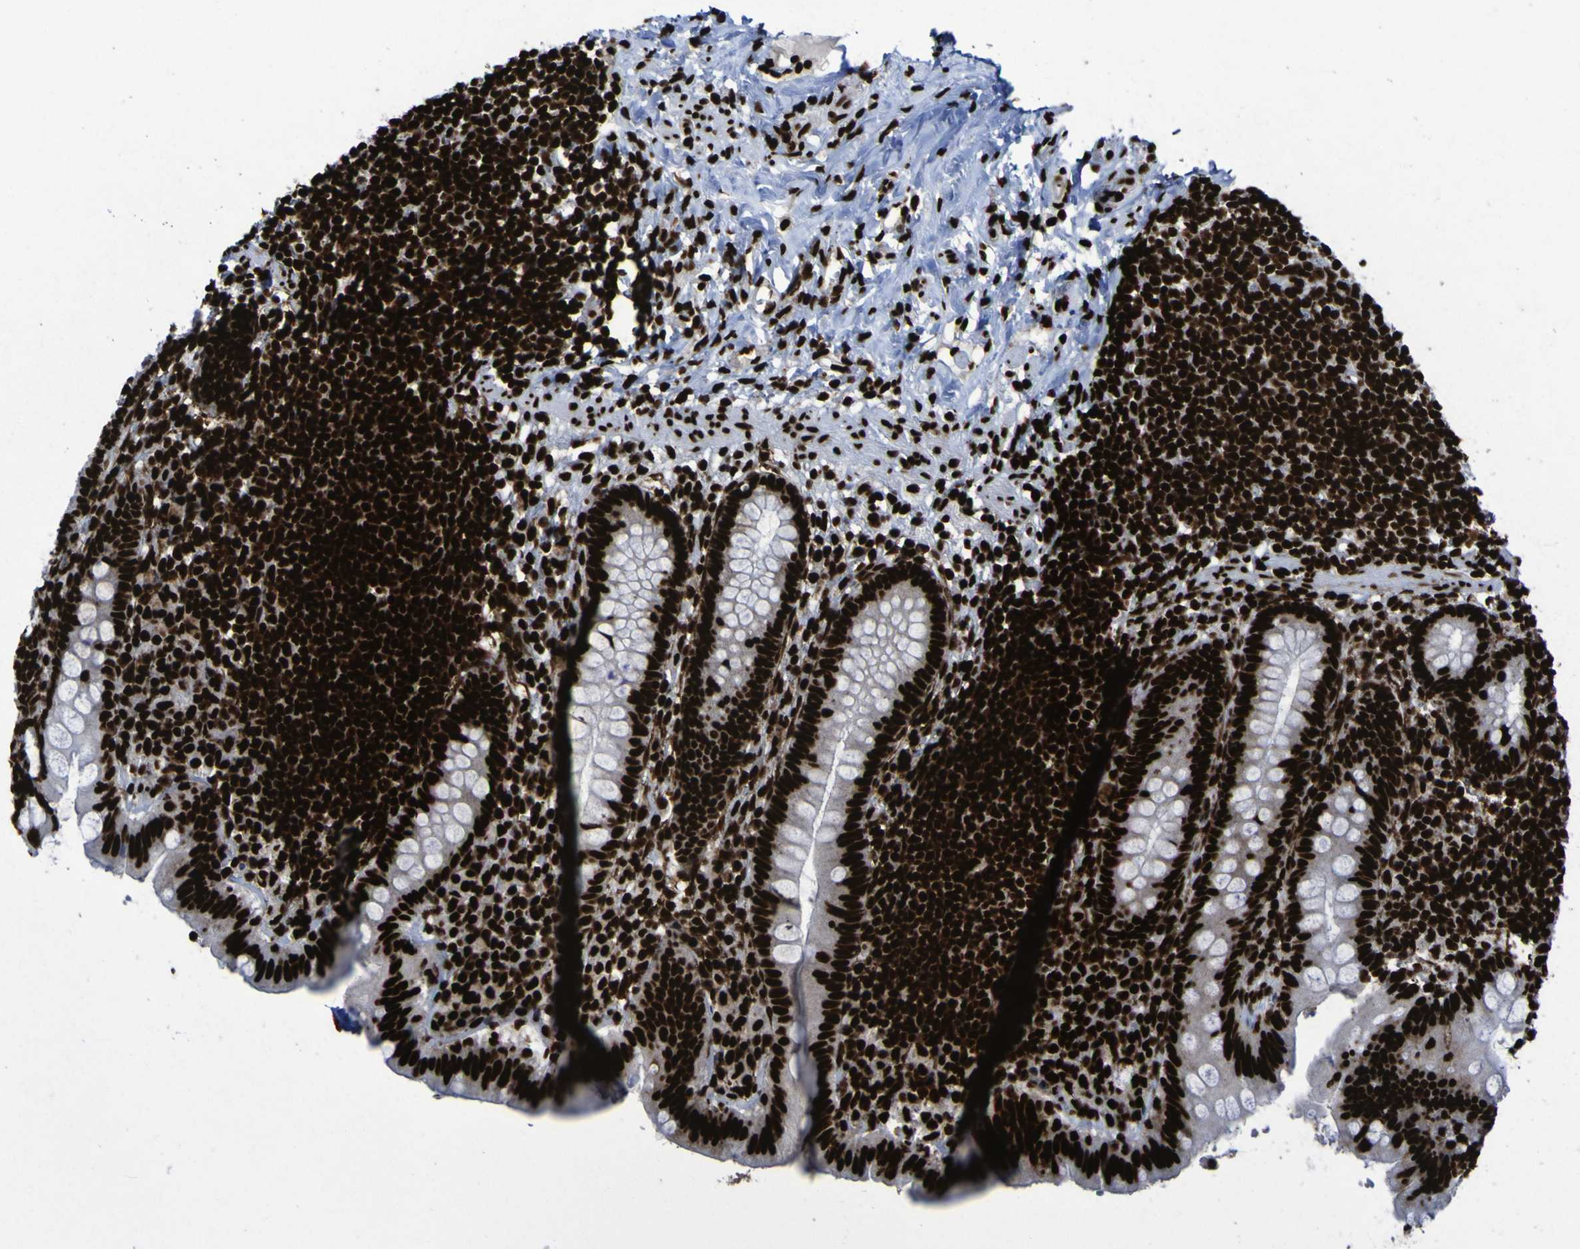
{"staining": {"intensity": "strong", "quantity": ">75%", "location": "nuclear"}, "tissue": "appendix", "cell_type": "Glandular cells", "image_type": "normal", "snomed": [{"axis": "morphology", "description": "Normal tissue, NOS"}, {"axis": "topography", "description": "Appendix"}], "caption": "Glandular cells reveal high levels of strong nuclear expression in approximately >75% of cells in benign appendix. Immunohistochemistry stains the protein of interest in brown and the nuclei are stained blue.", "gene": "NPM1", "patient": {"sex": "male", "age": 52}}